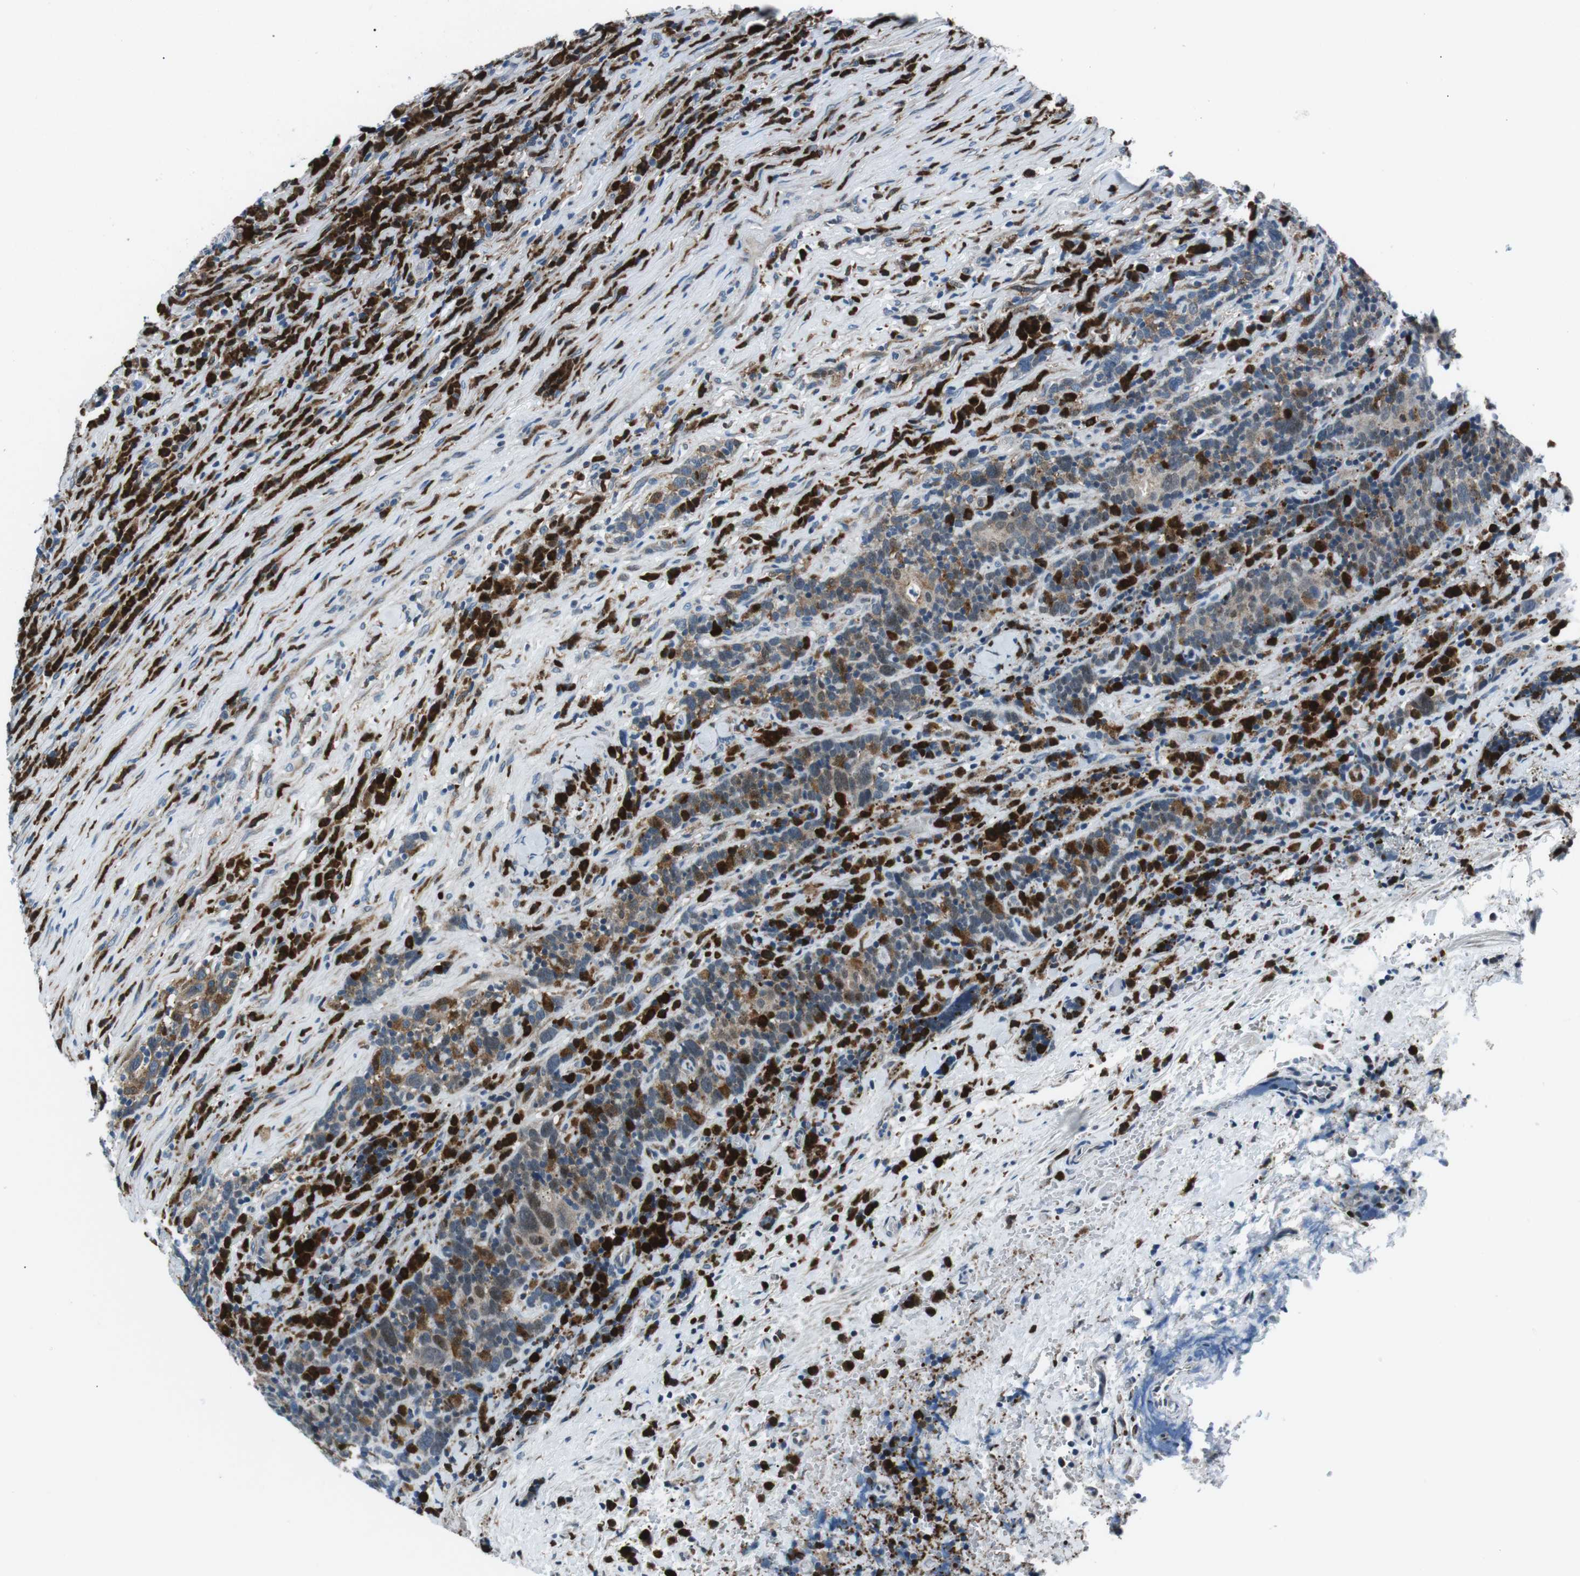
{"staining": {"intensity": "weak", "quantity": "25%-75%", "location": "cytoplasmic/membranous"}, "tissue": "head and neck cancer", "cell_type": "Tumor cells", "image_type": "cancer", "snomed": [{"axis": "morphology", "description": "Squamous cell carcinoma, NOS"}, {"axis": "morphology", "description": "Squamous cell carcinoma, metastatic, NOS"}, {"axis": "topography", "description": "Lymph node"}, {"axis": "topography", "description": "Head-Neck"}], "caption": "High-power microscopy captured an IHC micrograph of head and neck cancer, revealing weak cytoplasmic/membranous staining in approximately 25%-75% of tumor cells.", "gene": "BLNK", "patient": {"sex": "male", "age": 62}}